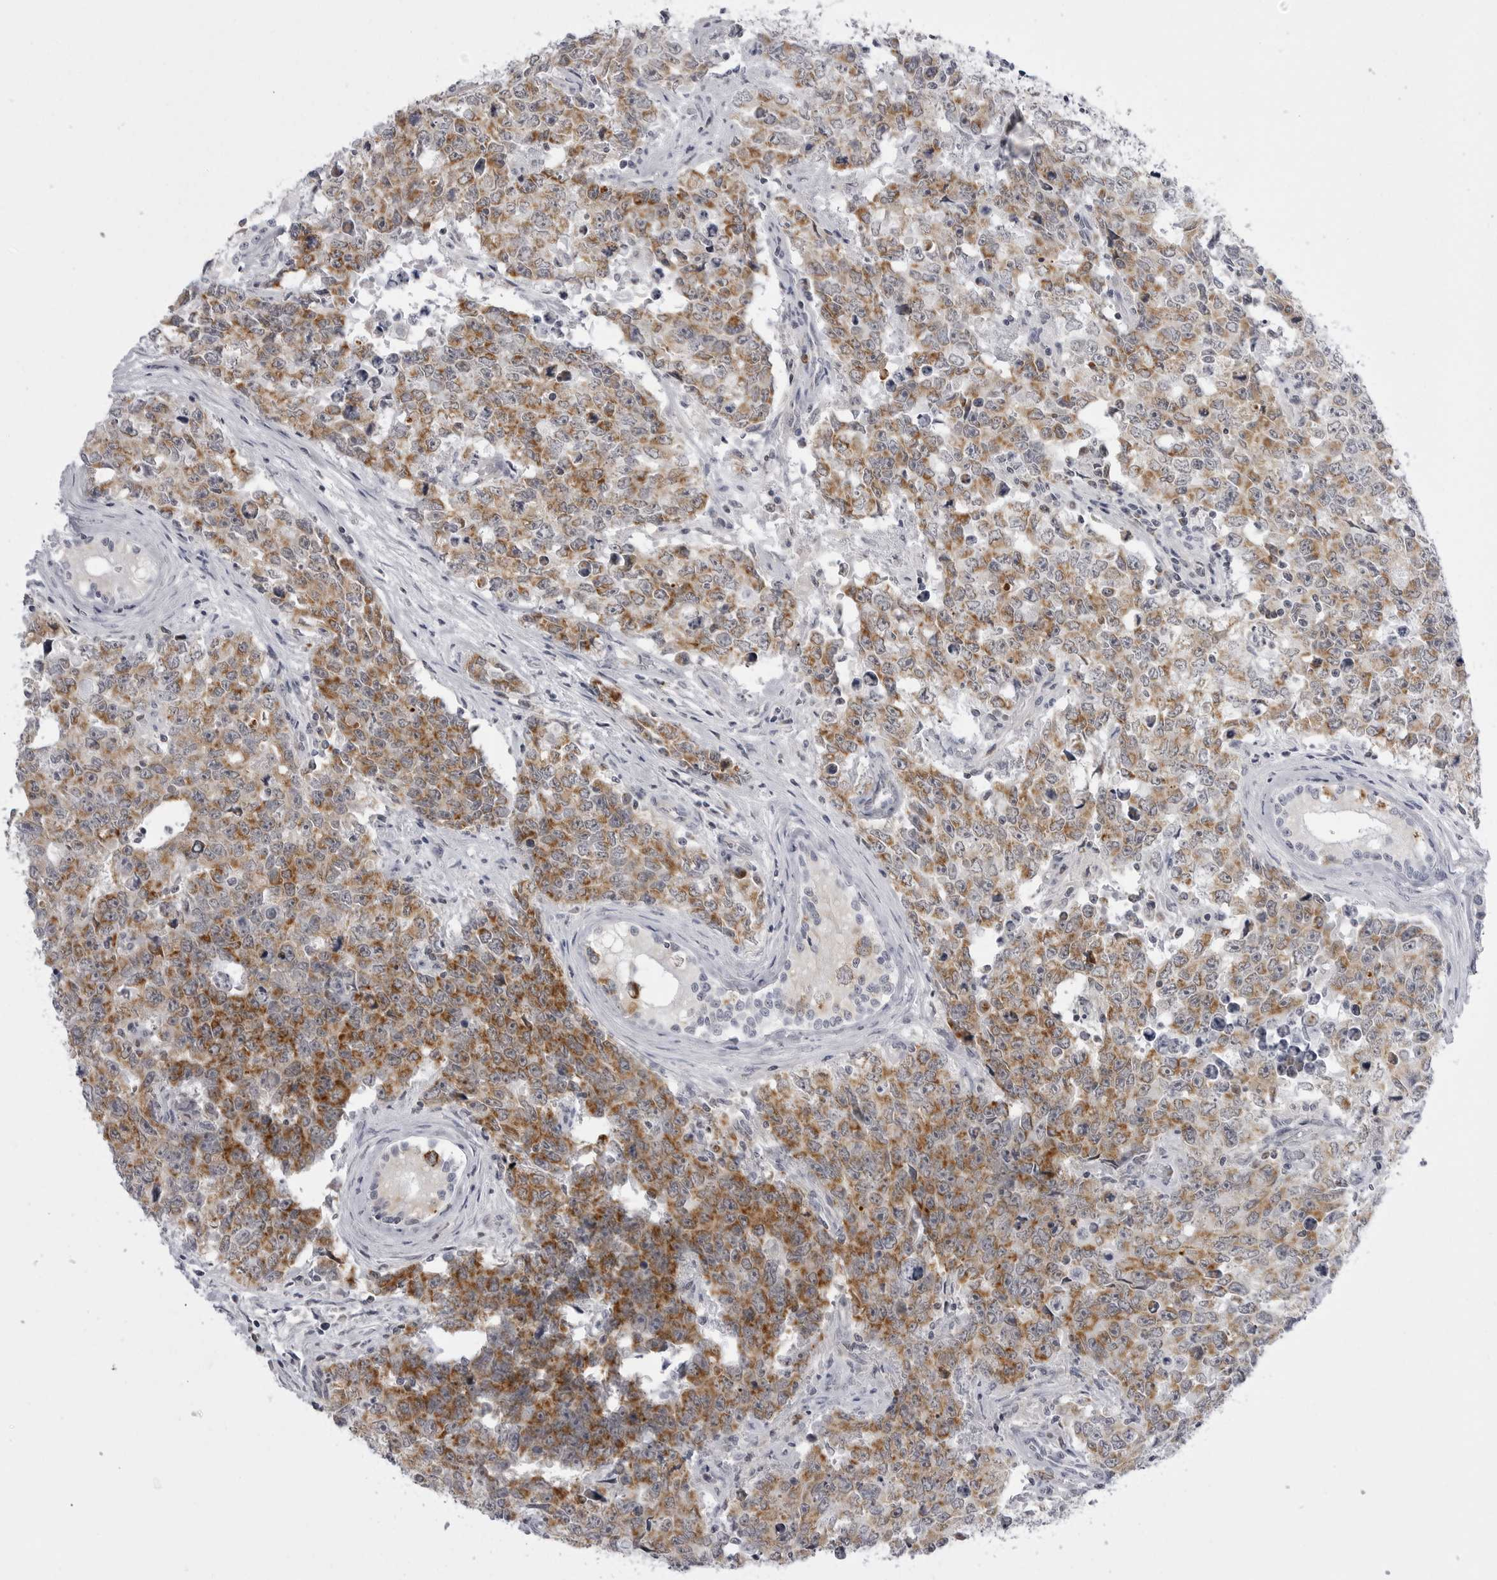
{"staining": {"intensity": "moderate", "quantity": ">75%", "location": "cytoplasmic/membranous"}, "tissue": "testis cancer", "cell_type": "Tumor cells", "image_type": "cancer", "snomed": [{"axis": "morphology", "description": "Carcinoma, Embryonal, NOS"}, {"axis": "topography", "description": "Testis"}], "caption": "Tumor cells reveal medium levels of moderate cytoplasmic/membranous expression in about >75% of cells in testis cancer.", "gene": "TUFM", "patient": {"sex": "male", "age": 28}}